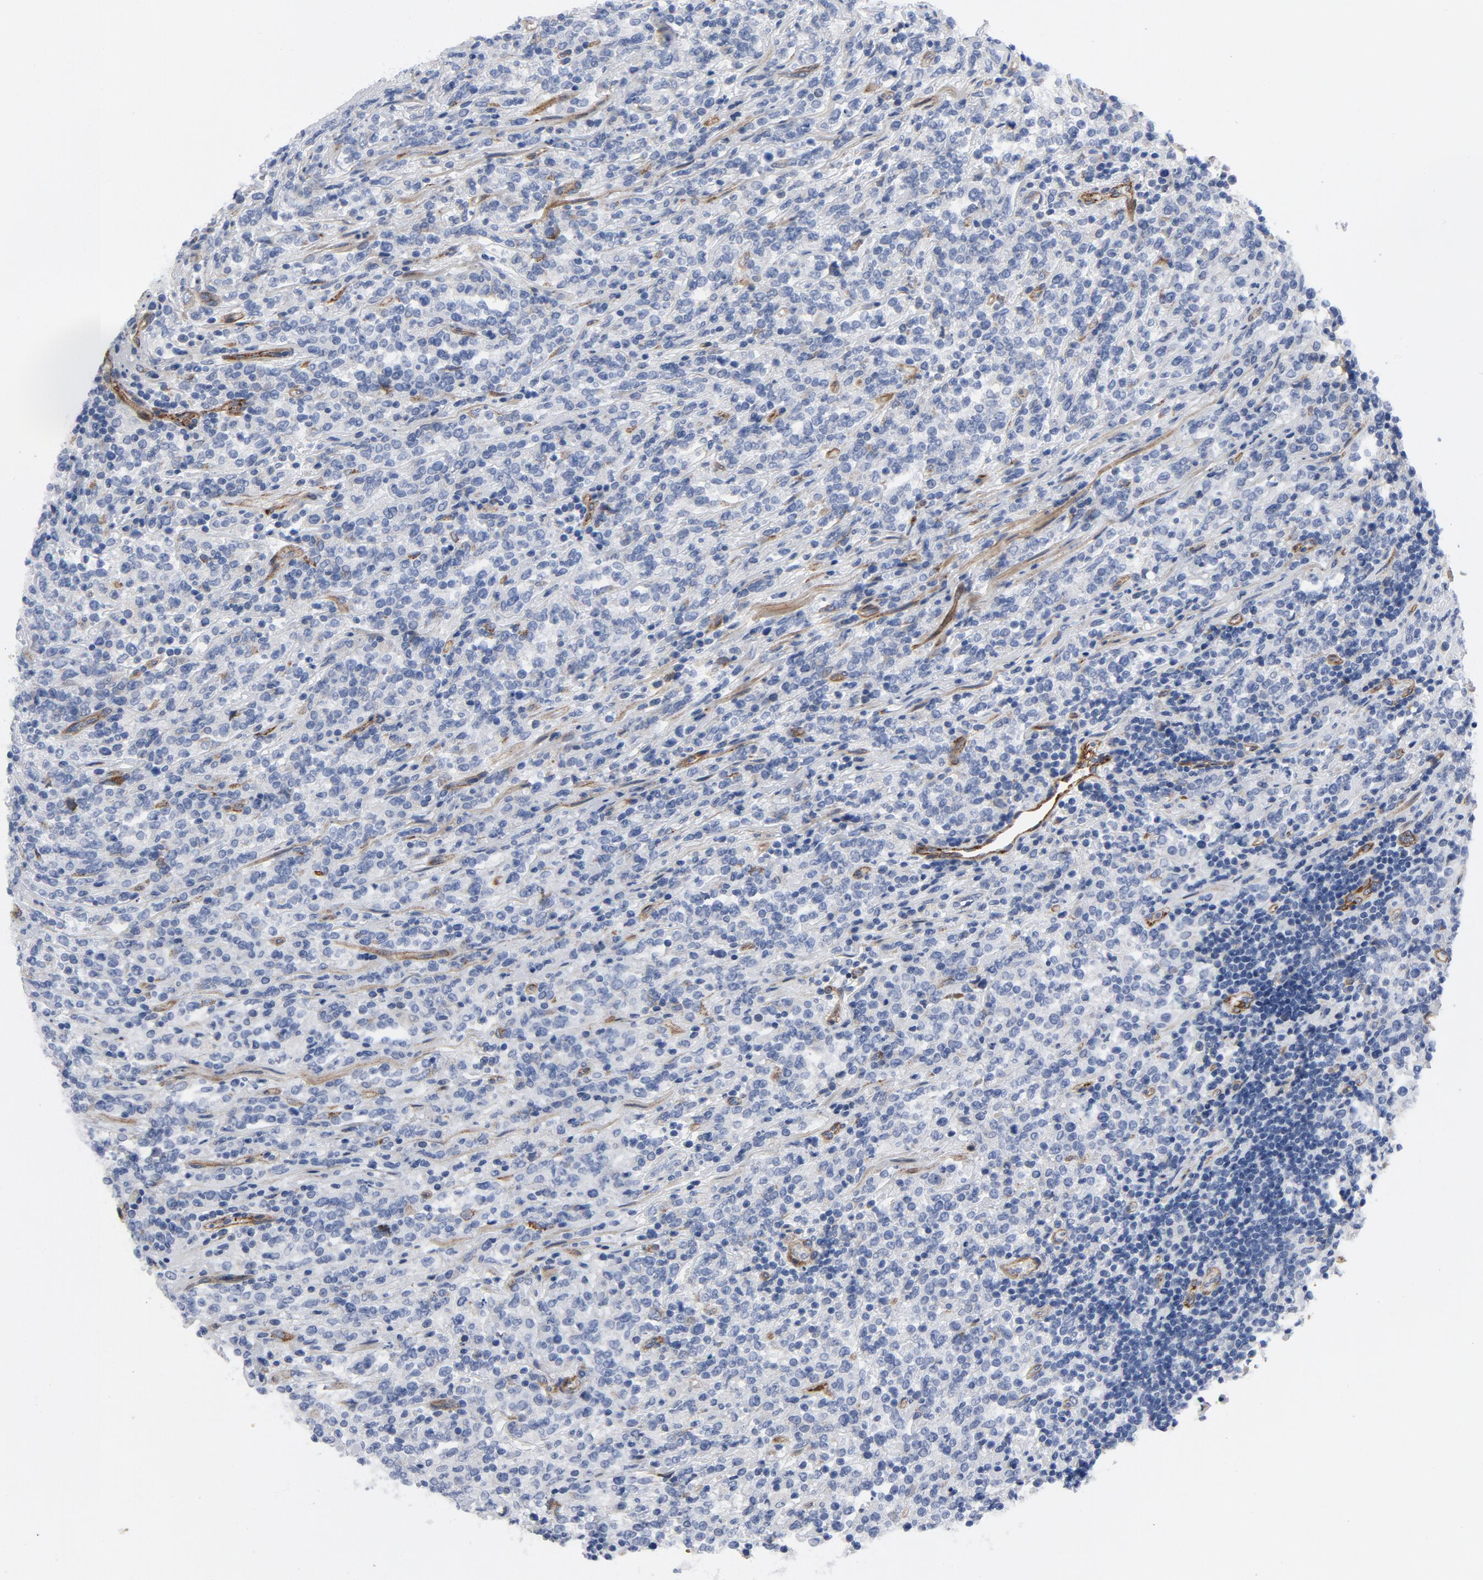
{"staining": {"intensity": "negative", "quantity": "none", "location": "none"}, "tissue": "lymphoma", "cell_type": "Tumor cells", "image_type": "cancer", "snomed": [{"axis": "morphology", "description": "Malignant lymphoma, non-Hodgkin's type, High grade"}, {"axis": "topography", "description": "Soft tissue"}], "caption": "Photomicrograph shows no protein staining in tumor cells of high-grade malignant lymphoma, non-Hodgkin's type tissue.", "gene": "LAMC1", "patient": {"sex": "male", "age": 18}}